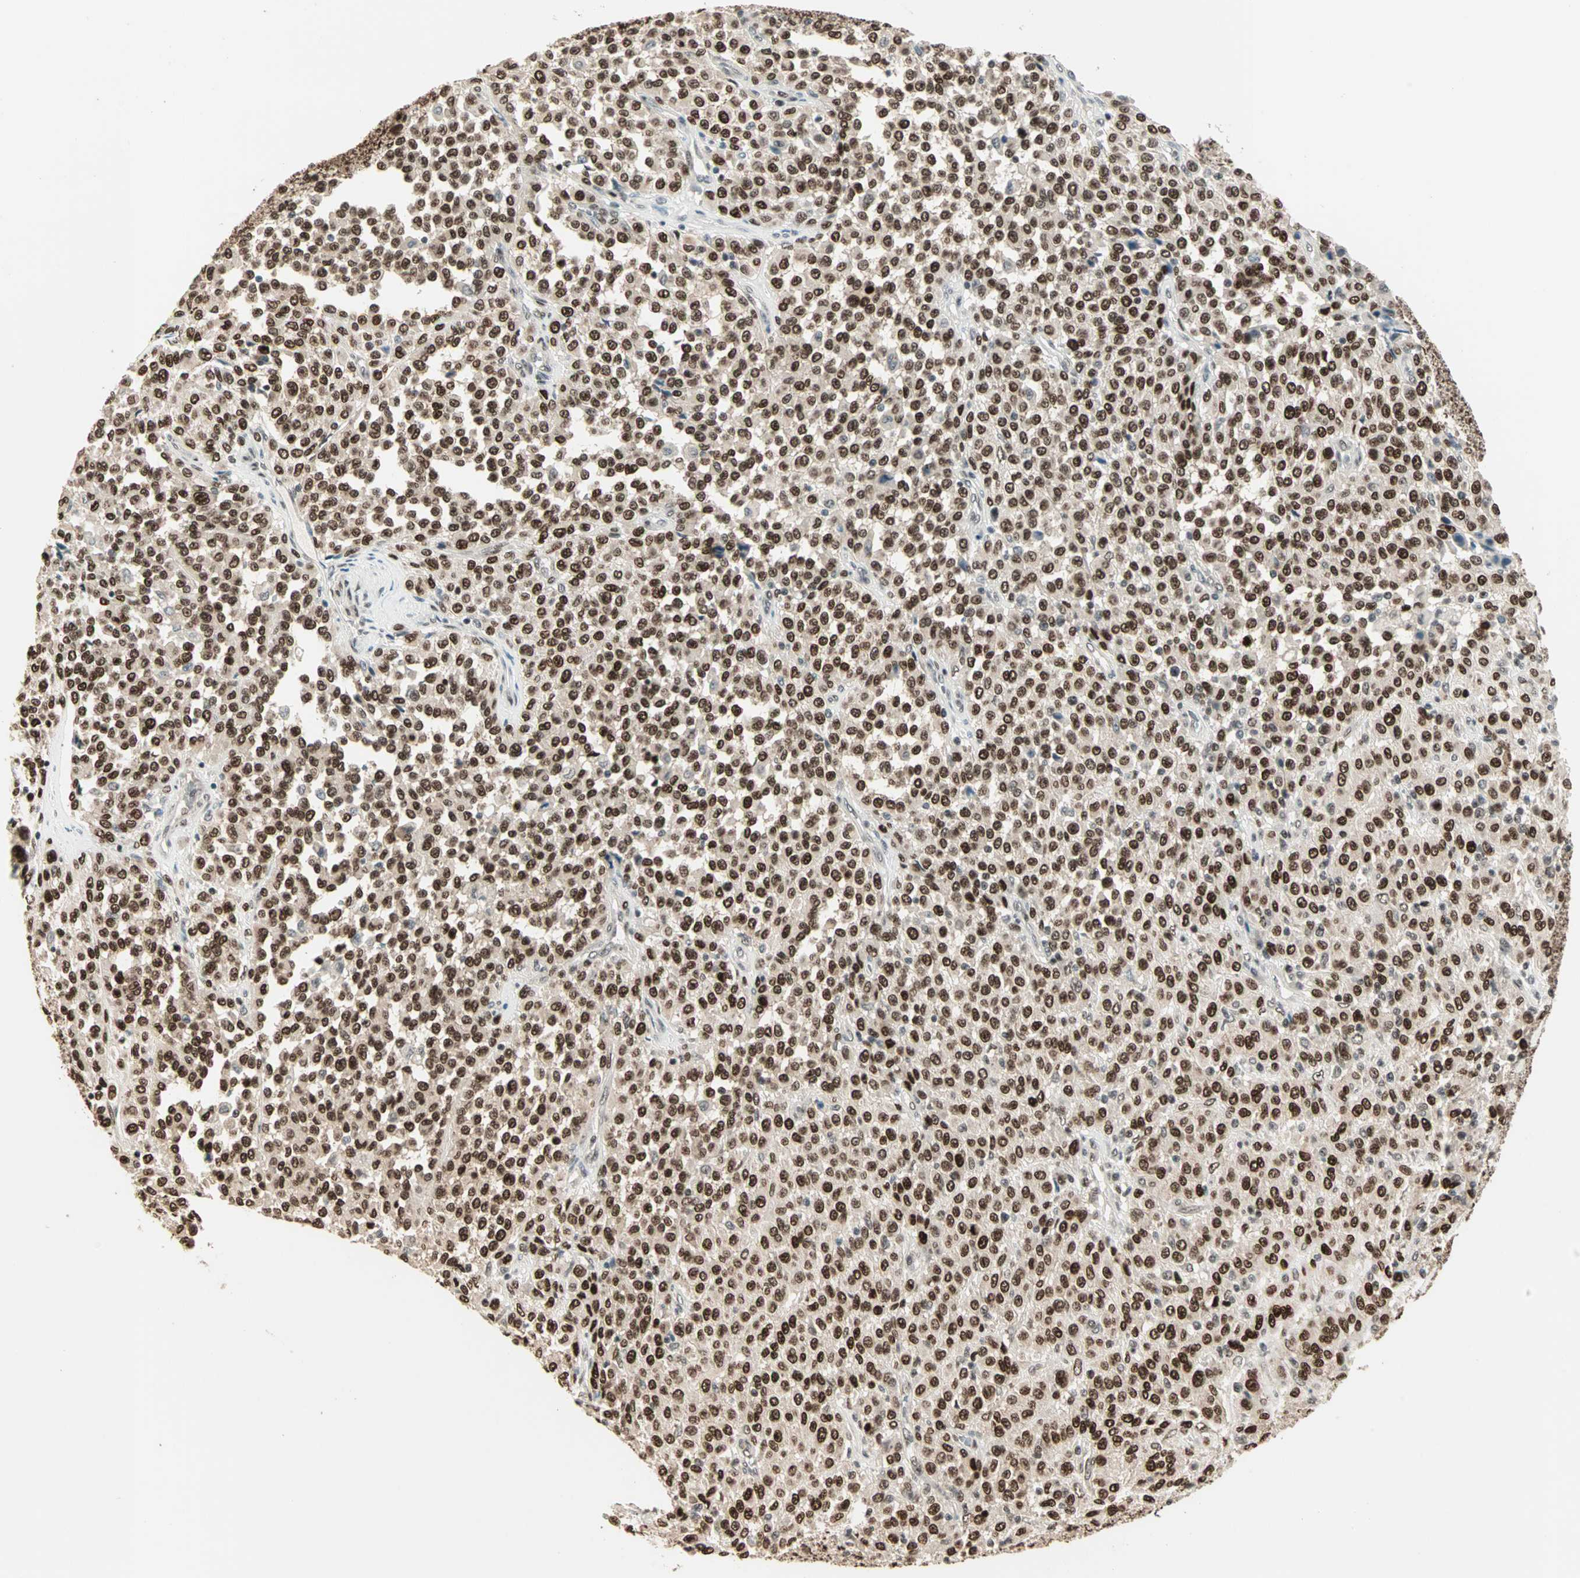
{"staining": {"intensity": "strong", "quantity": ">75%", "location": "nuclear"}, "tissue": "melanoma", "cell_type": "Tumor cells", "image_type": "cancer", "snomed": [{"axis": "morphology", "description": "Malignant melanoma, Metastatic site"}, {"axis": "topography", "description": "Pancreas"}], "caption": "There is high levels of strong nuclear staining in tumor cells of malignant melanoma (metastatic site), as demonstrated by immunohistochemical staining (brown color).", "gene": "MDC1", "patient": {"sex": "female", "age": 30}}